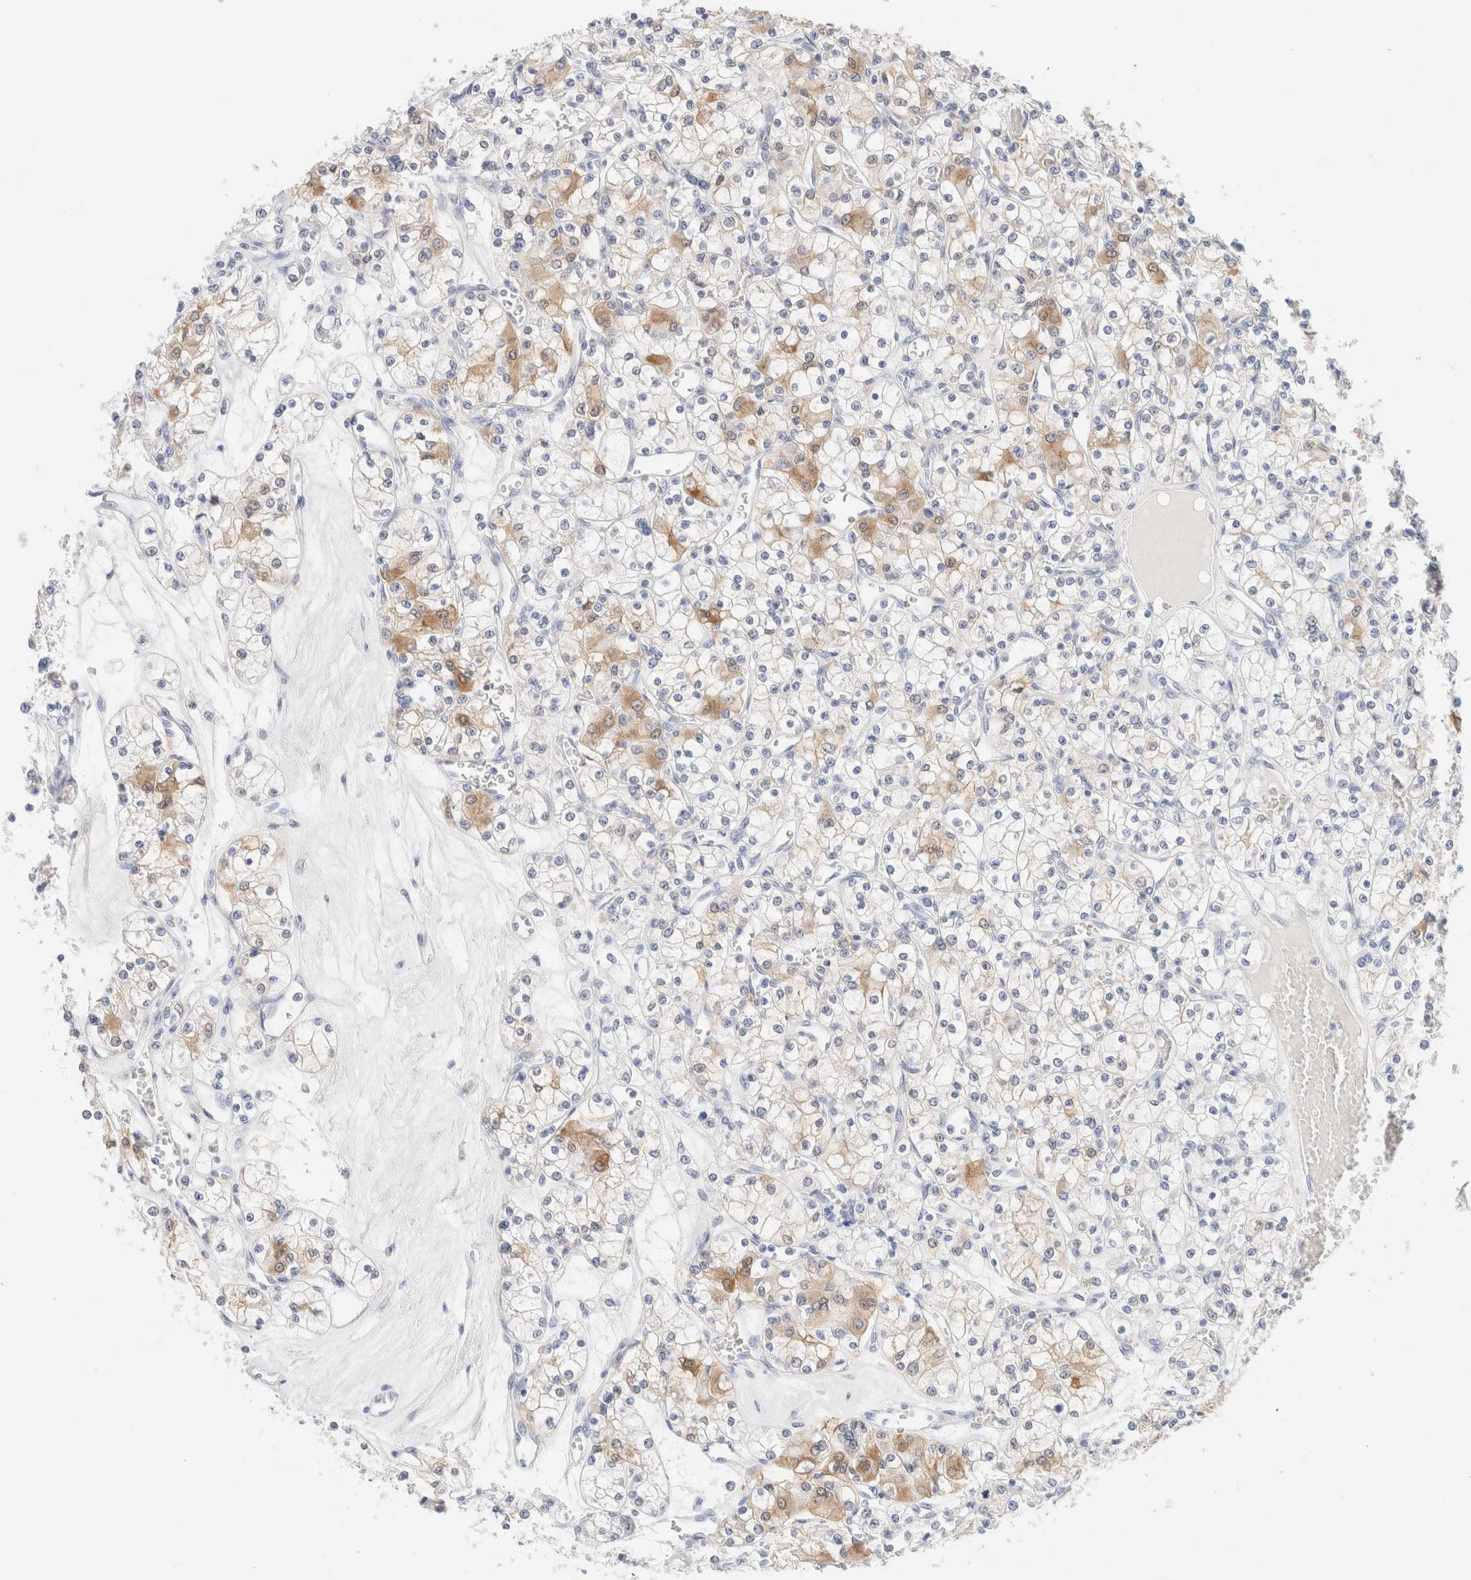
{"staining": {"intensity": "moderate", "quantity": "25%-75%", "location": "cytoplasmic/membranous"}, "tissue": "renal cancer", "cell_type": "Tumor cells", "image_type": "cancer", "snomed": [{"axis": "morphology", "description": "Adenocarcinoma, NOS"}, {"axis": "topography", "description": "Kidney"}], "caption": "Renal adenocarcinoma stained with DAB (3,3'-diaminobenzidine) IHC shows medium levels of moderate cytoplasmic/membranous positivity in about 25%-75% of tumor cells.", "gene": "DPYS", "patient": {"sex": "female", "age": 59}}